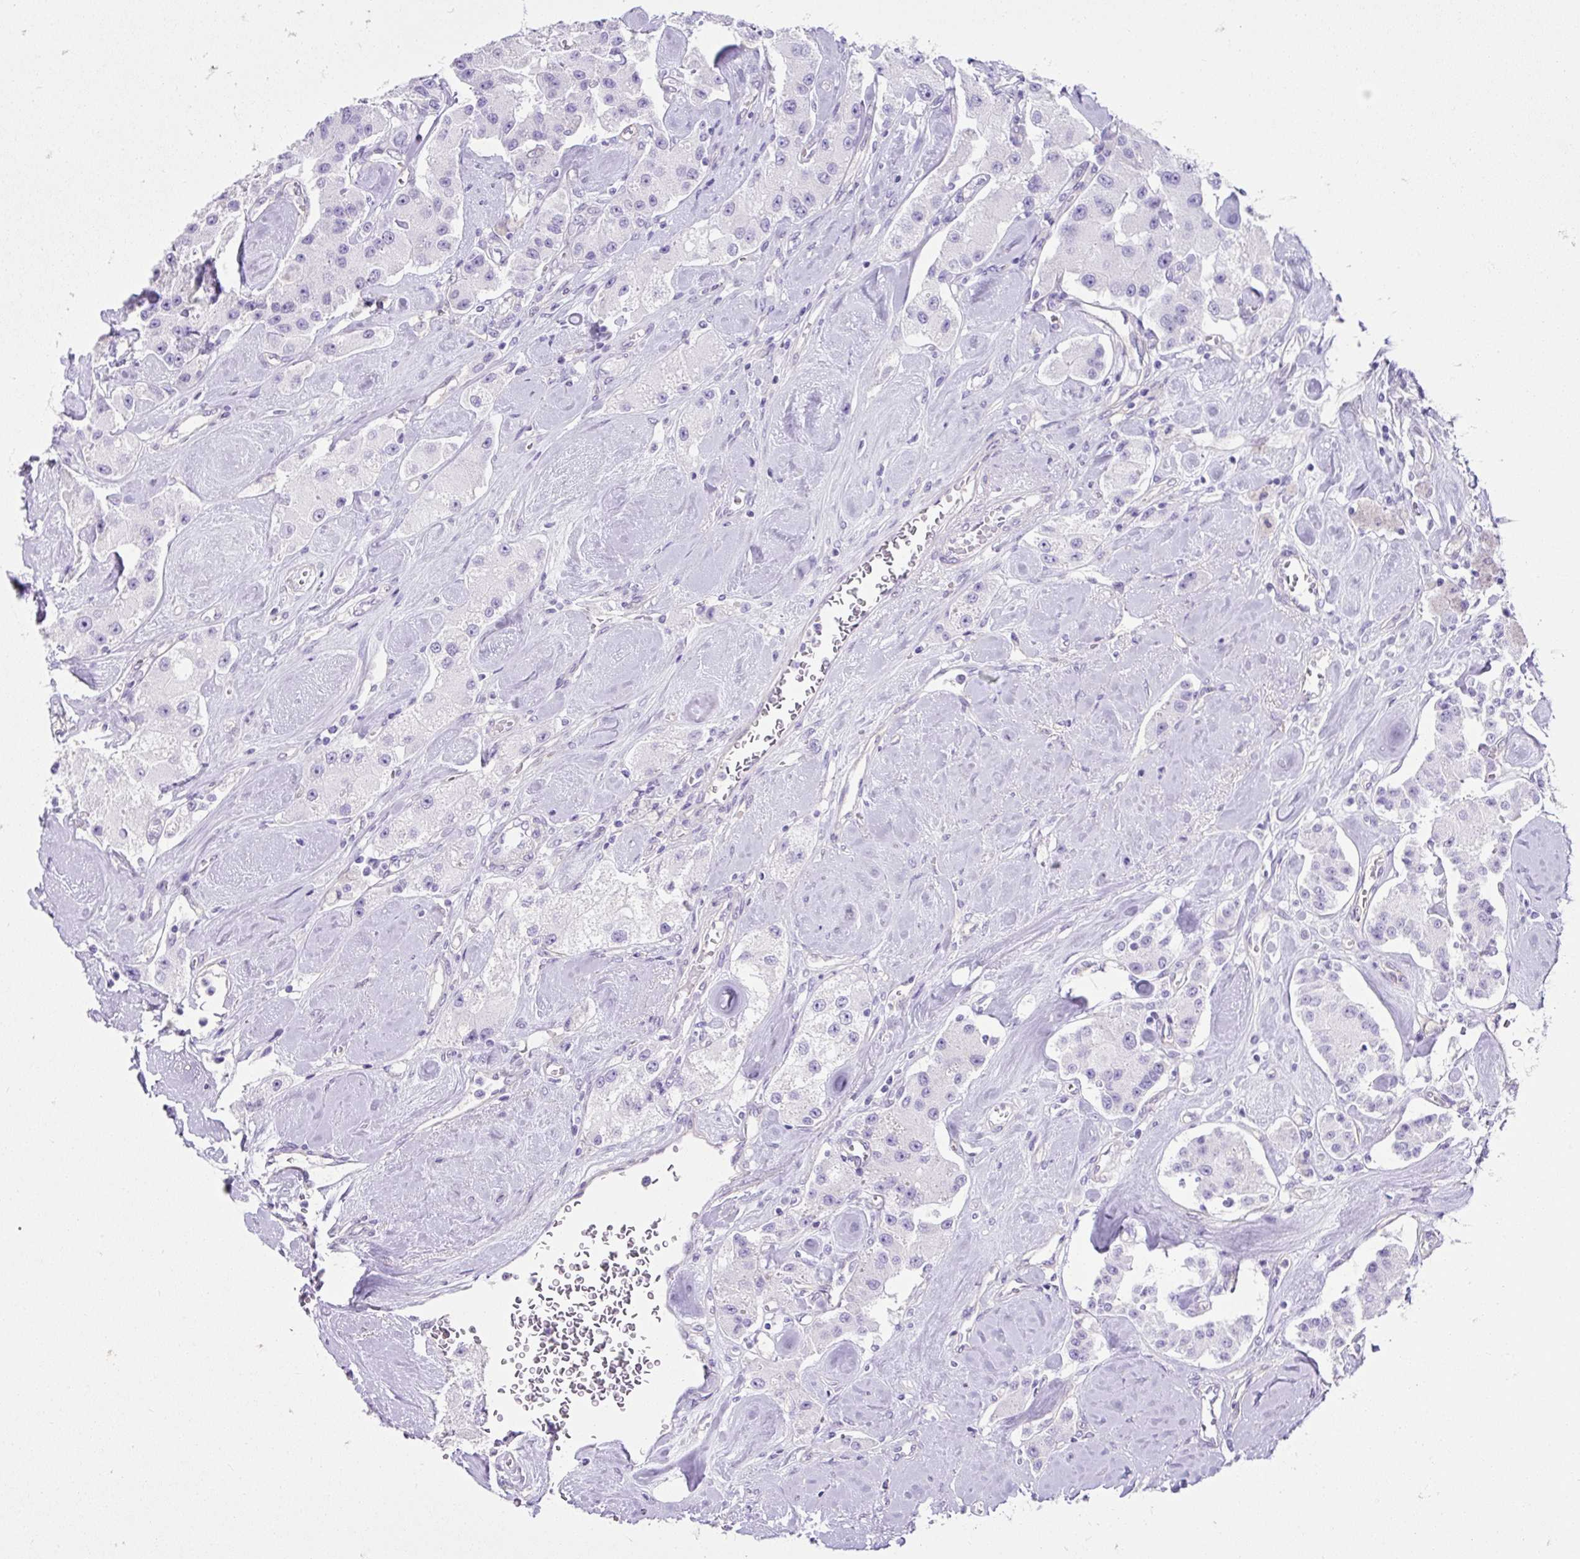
{"staining": {"intensity": "negative", "quantity": "none", "location": "none"}, "tissue": "carcinoid", "cell_type": "Tumor cells", "image_type": "cancer", "snomed": [{"axis": "morphology", "description": "Carcinoid, malignant, NOS"}, {"axis": "topography", "description": "Pancreas"}], "caption": "This is a image of IHC staining of carcinoid (malignant), which shows no staining in tumor cells.", "gene": "KRT12", "patient": {"sex": "male", "age": 41}}